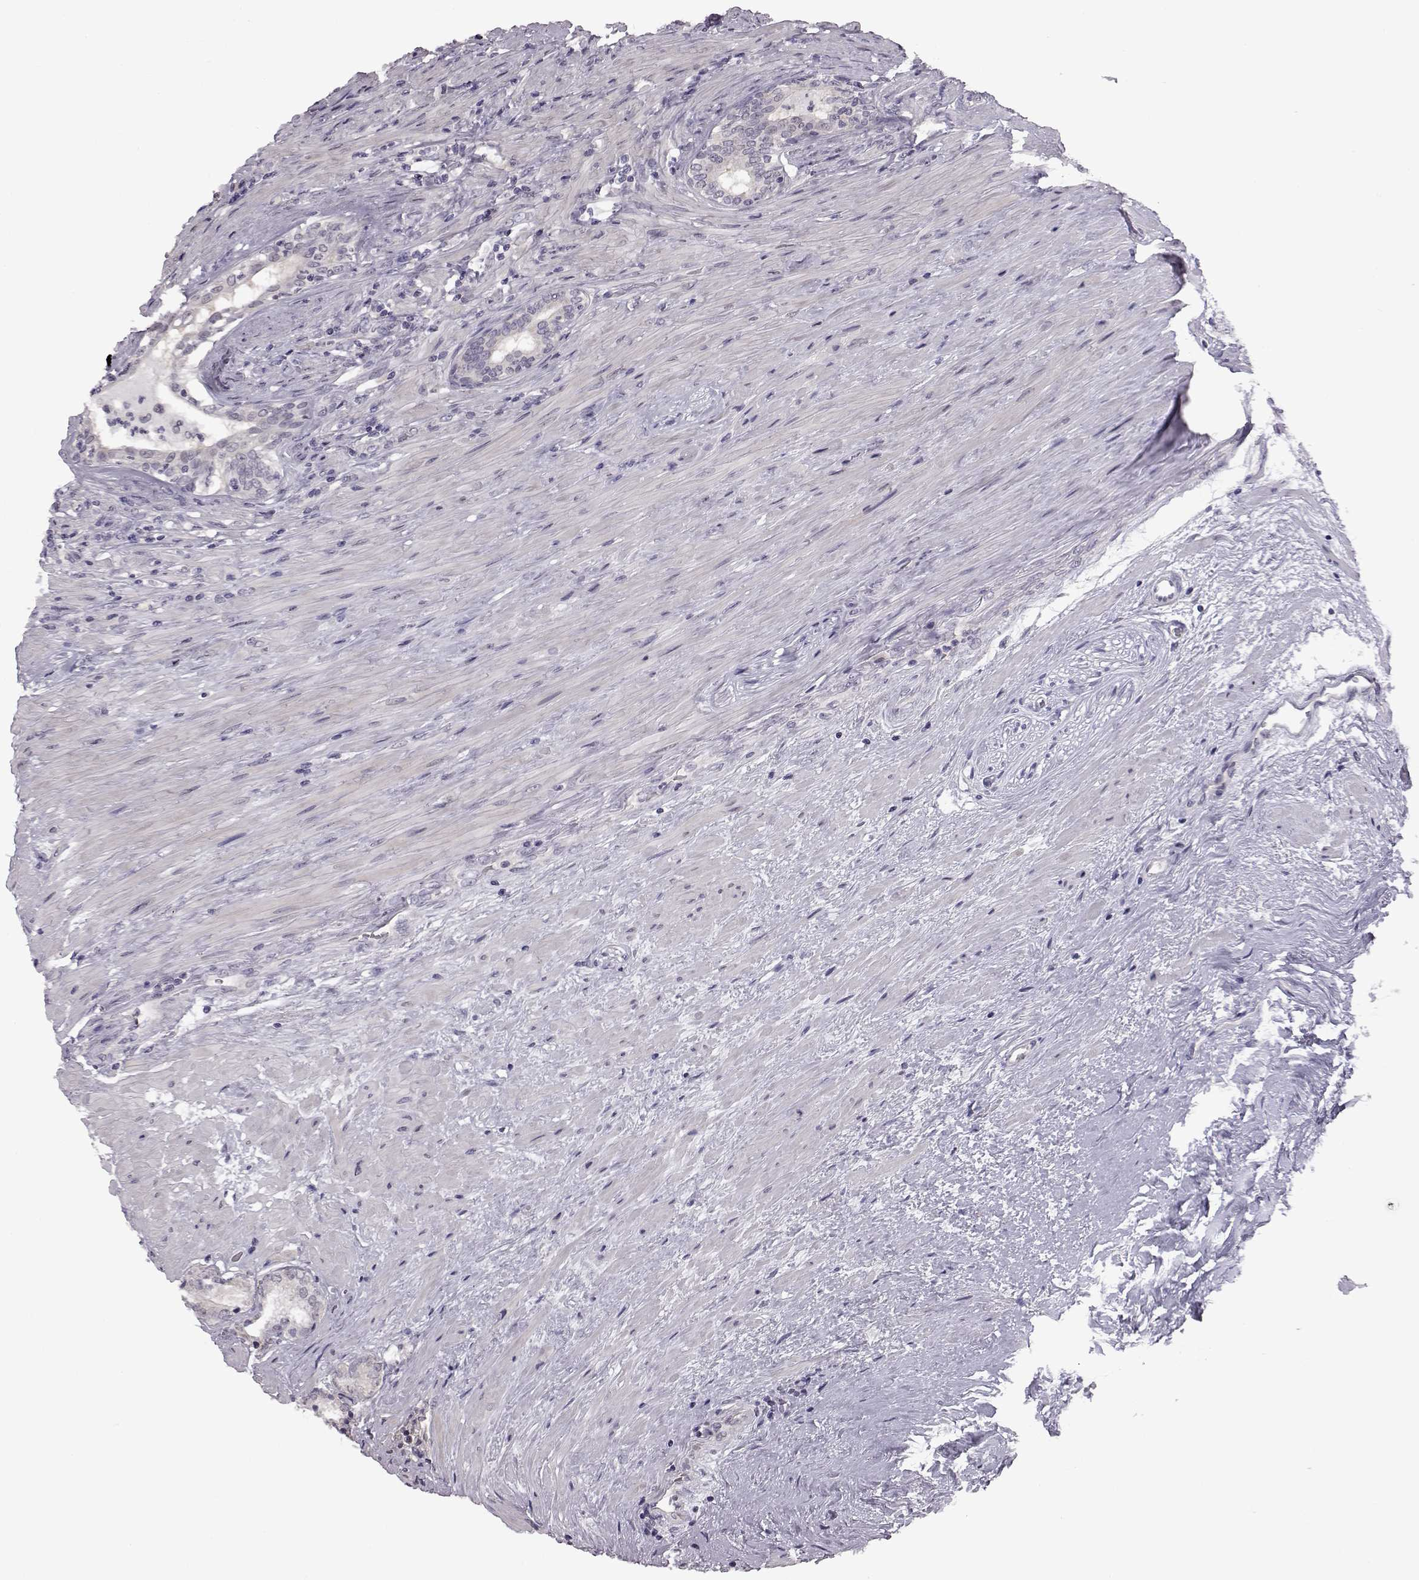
{"staining": {"intensity": "negative", "quantity": "none", "location": "none"}, "tissue": "prostate cancer", "cell_type": "Tumor cells", "image_type": "cancer", "snomed": [{"axis": "morphology", "description": "Adenocarcinoma, Low grade"}, {"axis": "topography", "description": "Prostate and seminal vesicle, NOS"}], "caption": "Immunohistochemistry (IHC) photomicrograph of neoplastic tissue: human prostate cancer (adenocarcinoma (low-grade)) stained with DAB (3,3'-diaminobenzidine) demonstrates no significant protein positivity in tumor cells.", "gene": "C10orf62", "patient": {"sex": "male", "age": 61}}